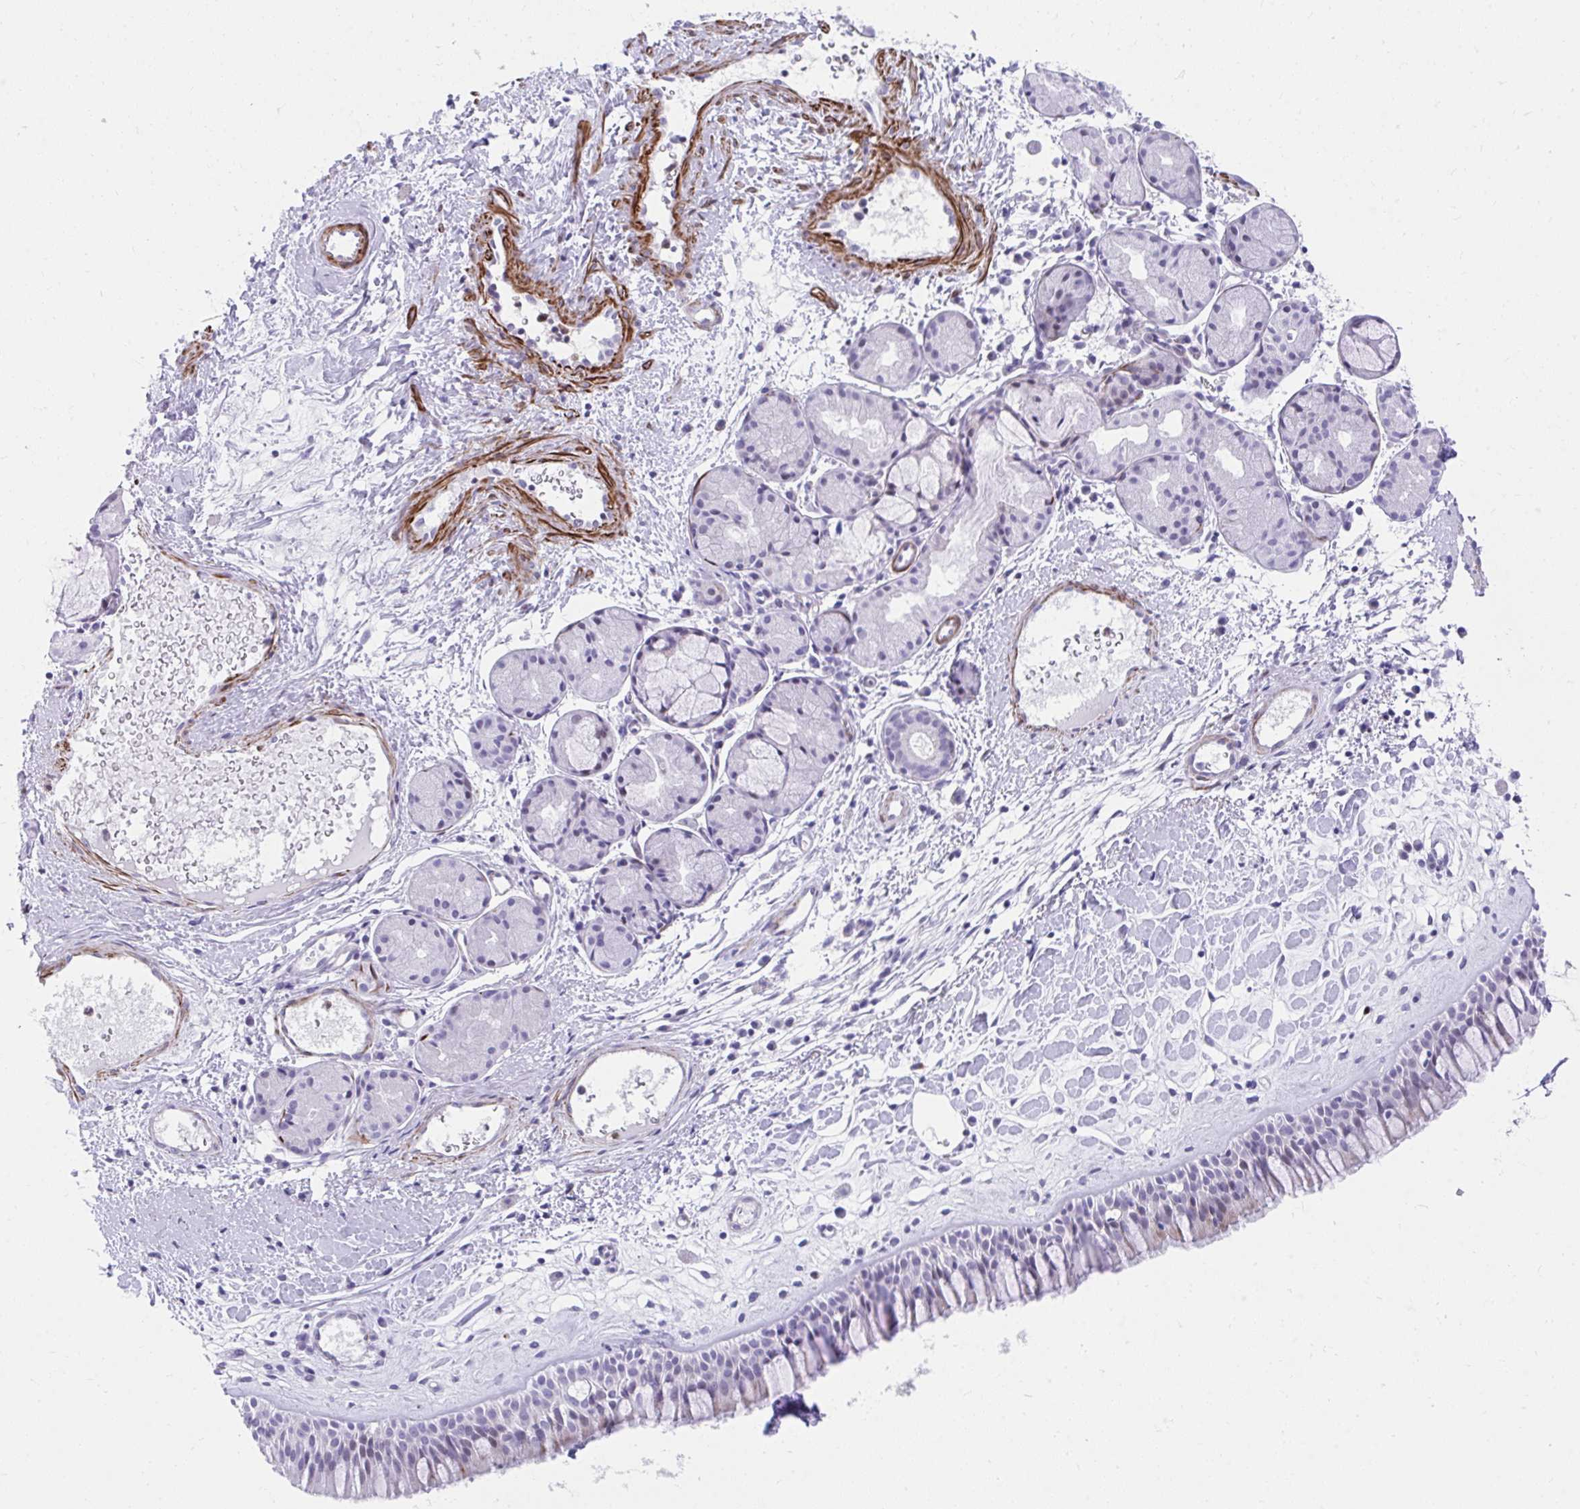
{"staining": {"intensity": "weak", "quantity": "<25%", "location": "cytoplasmic/membranous"}, "tissue": "nasopharynx", "cell_type": "Respiratory epithelial cells", "image_type": "normal", "snomed": [{"axis": "morphology", "description": "Normal tissue, NOS"}, {"axis": "topography", "description": "Nasopharynx"}], "caption": "This histopathology image is of benign nasopharynx stained with immunohistochemistry (IHC) to label a protein in brown with the nuclei are counter-stained blue. There is no expression in respiratory epithelial cells. (DAB immunohistochemistry (IHC) visualized using brightfield microscopy, high magnification).", "gene": "CSTB", "patient": {"sex": "male", "age": 65}}